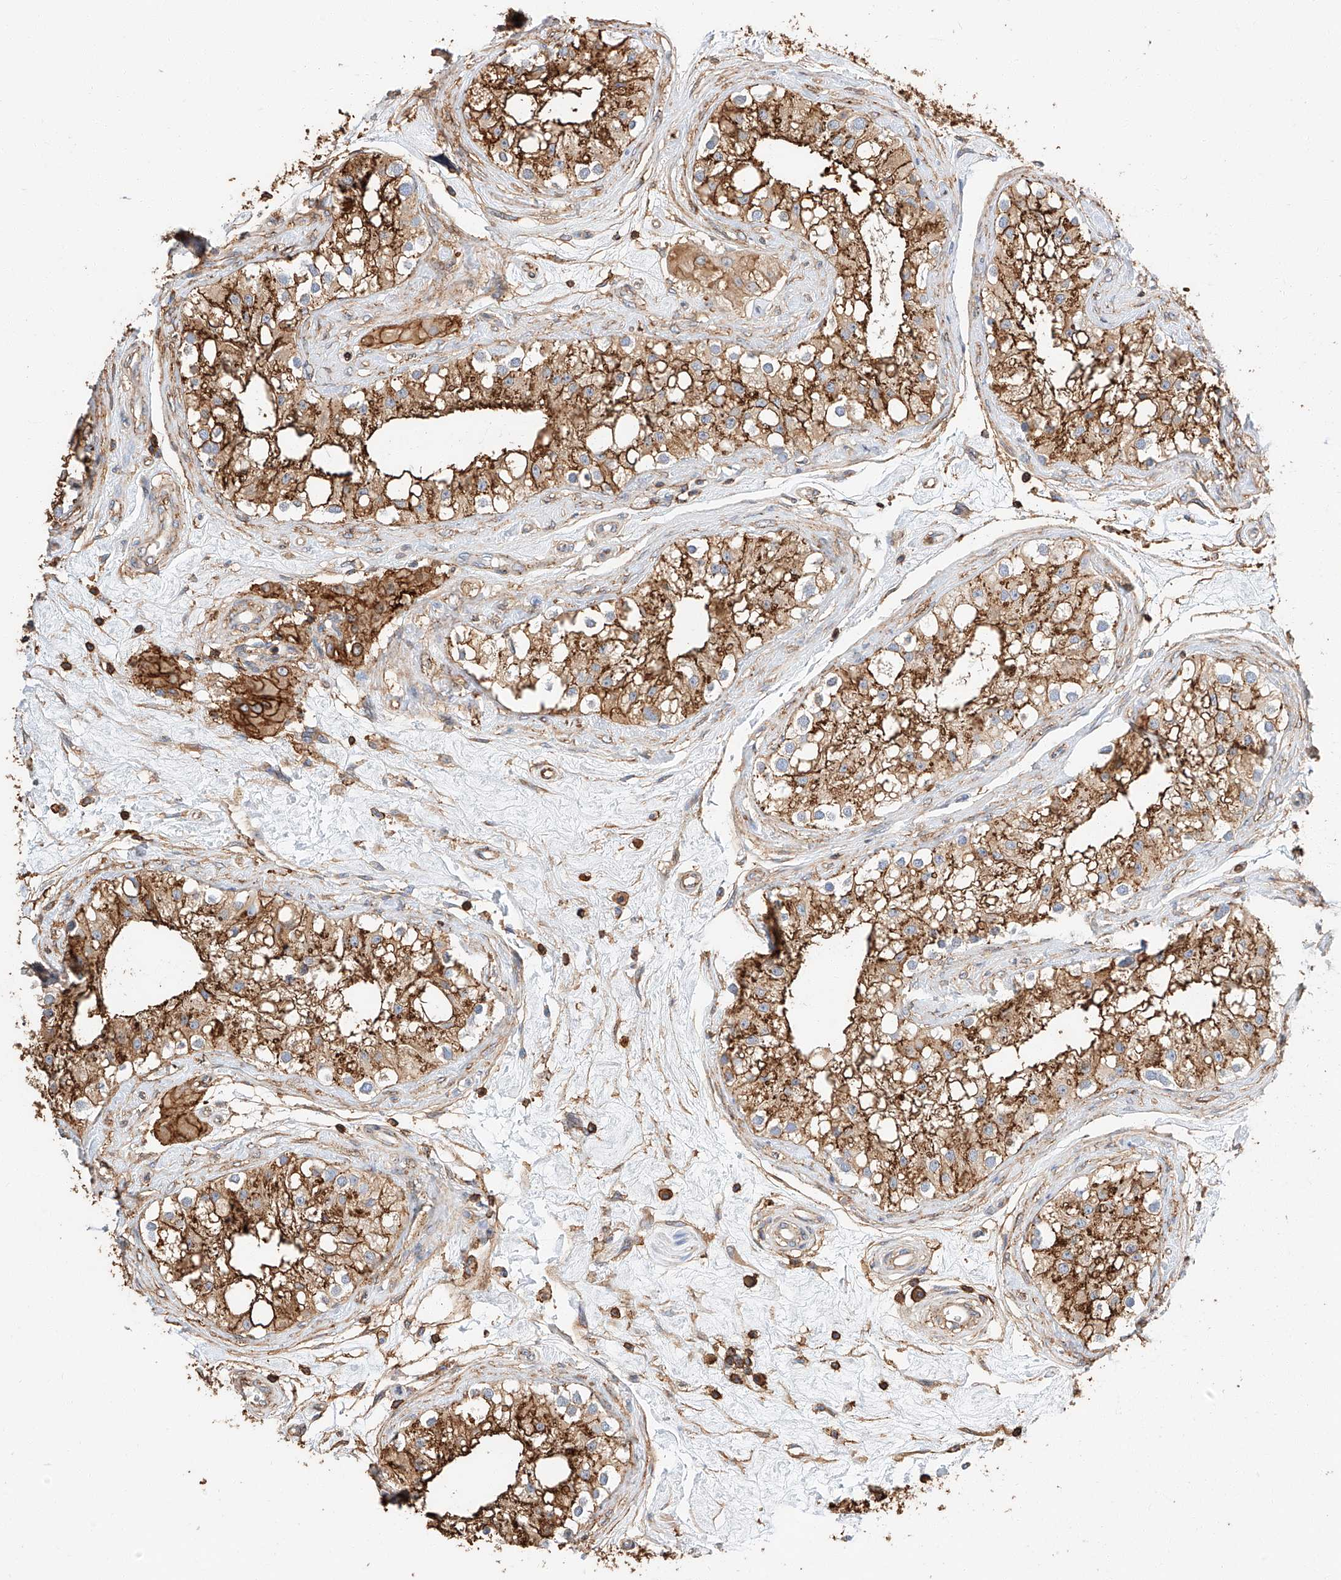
{"staining": {"intensity": "strong", "quantity": ">75%", "location": "cytoplasmic/membranous"}, "tissue": "testis", "cell_type": "Cells in seminiferous ducts", "image_type": "normal", "snomed": [{"axis": "morphology", "description": "Normal tissue, NOS"}, {"axis": "topography", "description": "Testis"}], "caption": "The micrograph reveals immunohistochemical staining of benign testis. There is strong cytoplasmic/membranous expression is identified in about >75% of cells in seminiferous ducts.", "gene": "WFS1", "patient": {"sex": "male", "age": 84}}